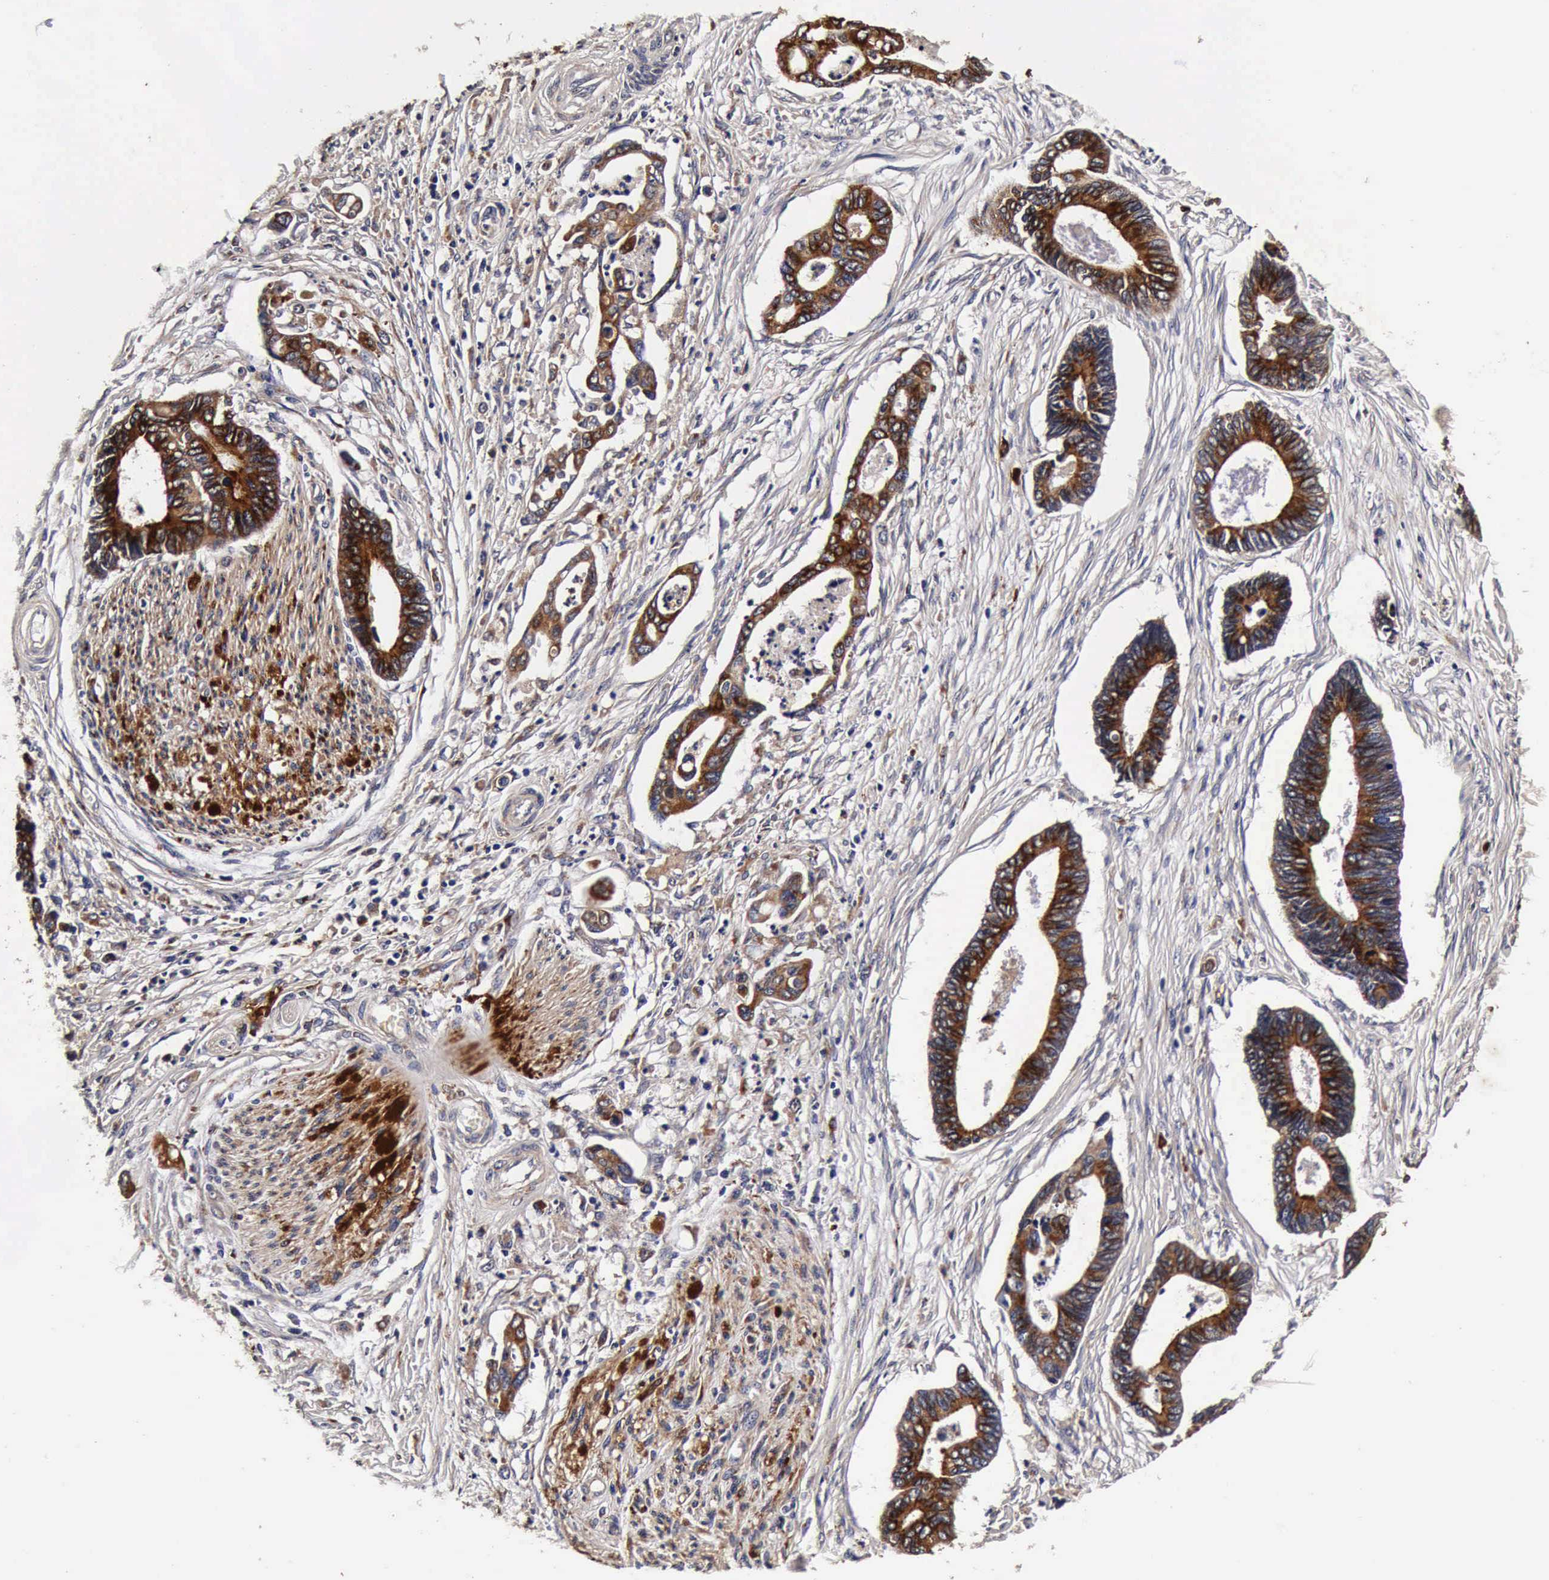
{"staining": {"intensity": "strong", "quantity": ">75%", "location": "cytoplasmic/membranous"}, "tissue": "pancreatic cancer", "cell_type": "Tumor cells", "image_type": "cancer", "snomed": [{"axis": "morphology", "description": "Adenocarcinoma, NOS"}, {"axis": "topography", "description": "Pancreas"}], "caption": "Pancreatic adenocarcinoma stained with a brown dye demonstrates strong cytoplasmic/membranous positive expression in approximately >75% of tumor cells.", "gene": "CST3", "patient": {"sex": "female", "age": 70}}